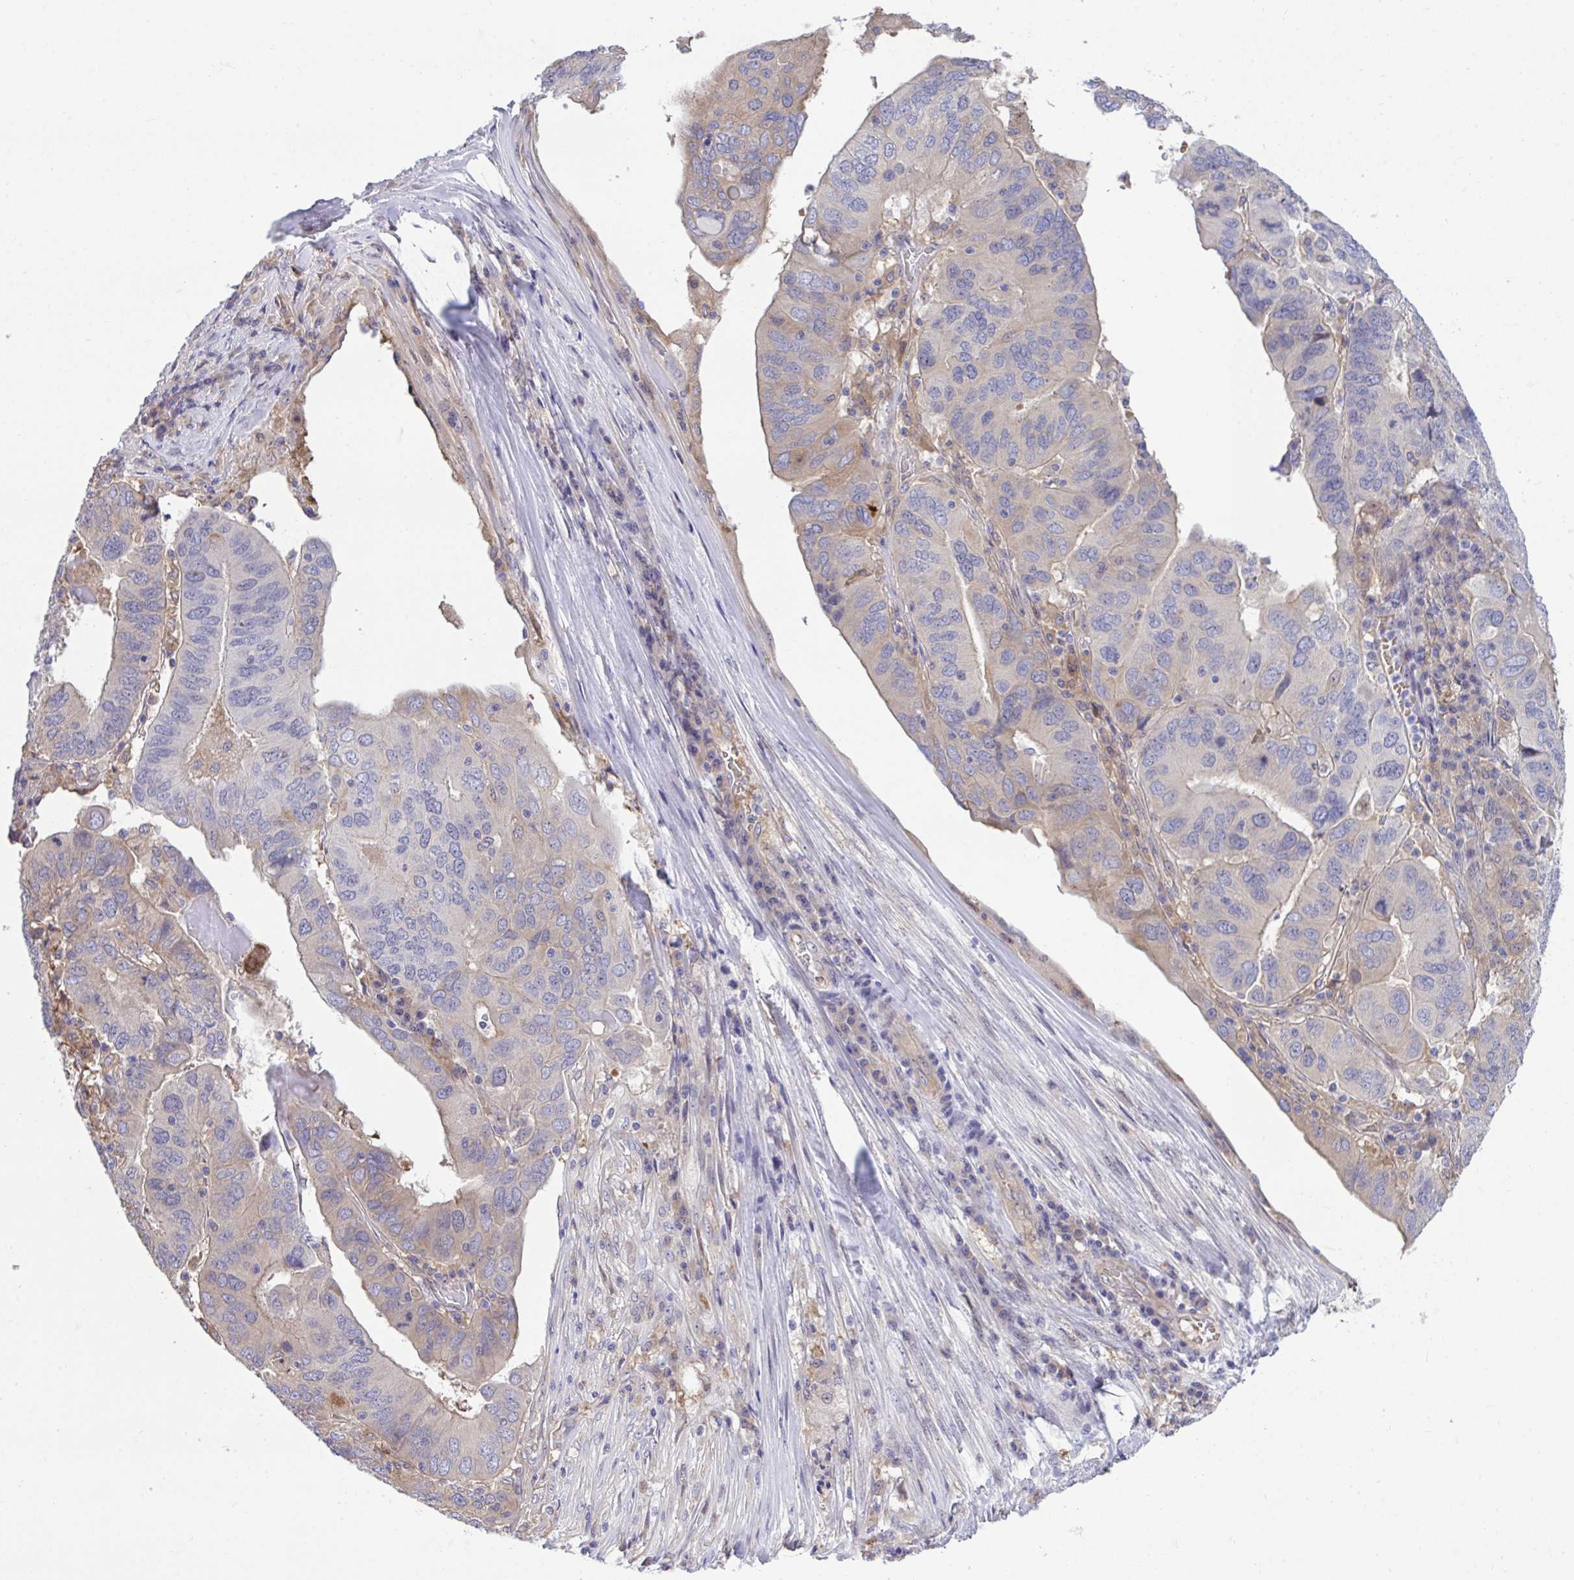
{"staining": {"intensity": "weak", "quantity": "<25%", "location": "cytoplasmic/membranous"}, "tissue": "ovarian cancer", "cell_type": "Tumor cells", "image_type": "cancer", "snomed": [{"axis": "morphology", "description": "Cystadenocarcinoma, serous, NOS"}, {"axis": "topography", "description": "Ovary"}], "caption": "DAB (3,3'-diaminobenzidine) immunohistochemical staining of ovarian cancer (serous cystadenocarcinoma) reveals no significant staining in tumor cells.", "gene": "CENPQ", "patient": {"sex": "female", "age": 79}}